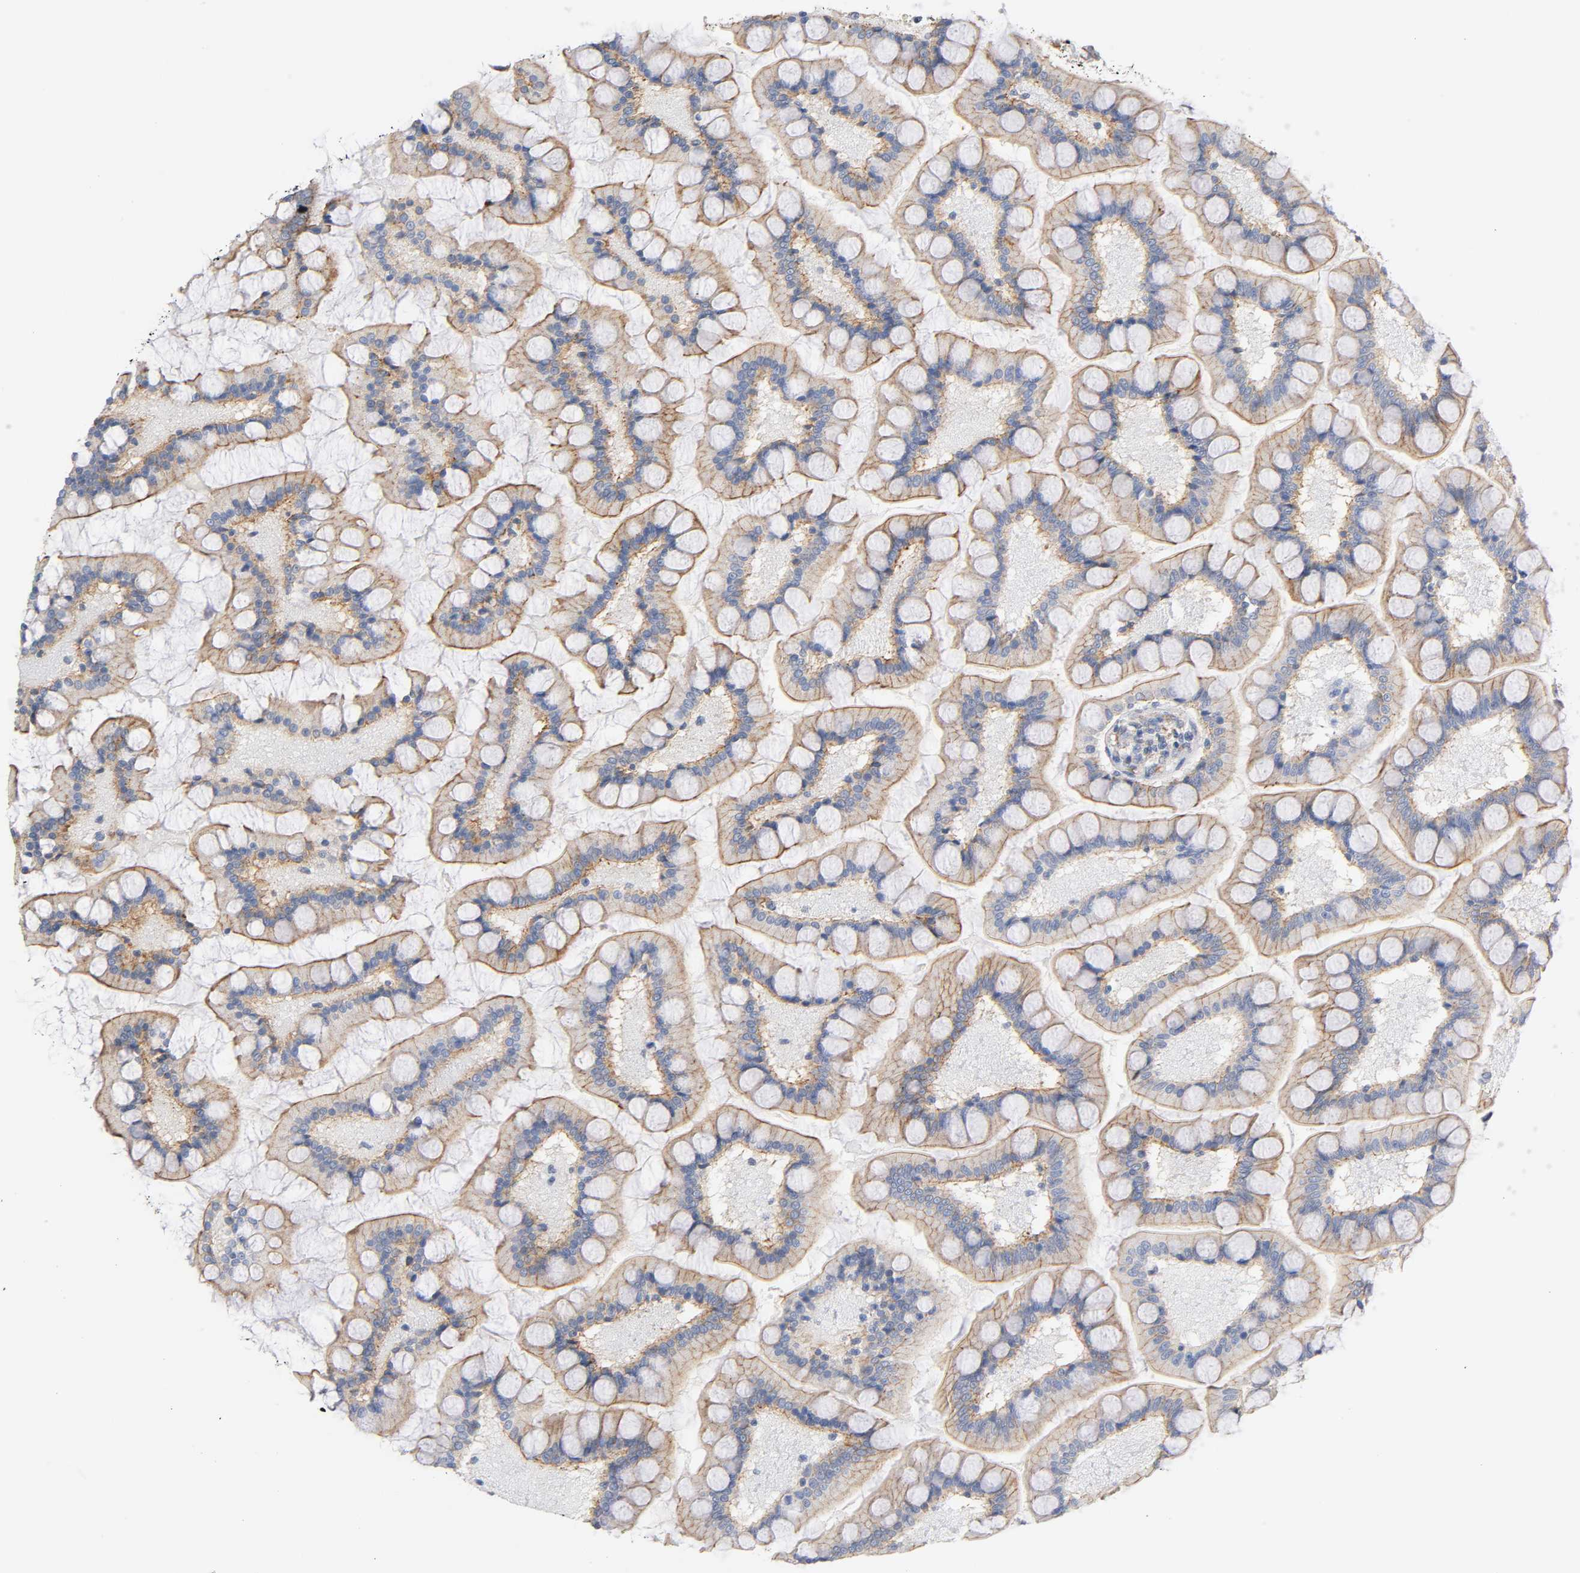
{"staining": {"intensity": "moderate", "quantity": ">75%", "location": "cytoplasmic/membranous"}, "tissue": "small intestine", "cell_type": "Glandular cells", "image_type": "normal", "snomed": [{"axis": "morphology", "description": "Normal tissue, NOS"}, {"axis": "topography", "description": "Small intestine"}], "caption": "Immunohistochemistry (IHC) (DAB (3,3'-diaminobenzidine)) staining of unremarkable small intestine displays moderate cytoplasmic/membranous protein expression in approximately >75% of glandular cells.", "gene": "SPTAN1", "patient": {"sex": "male", "age": 41}}